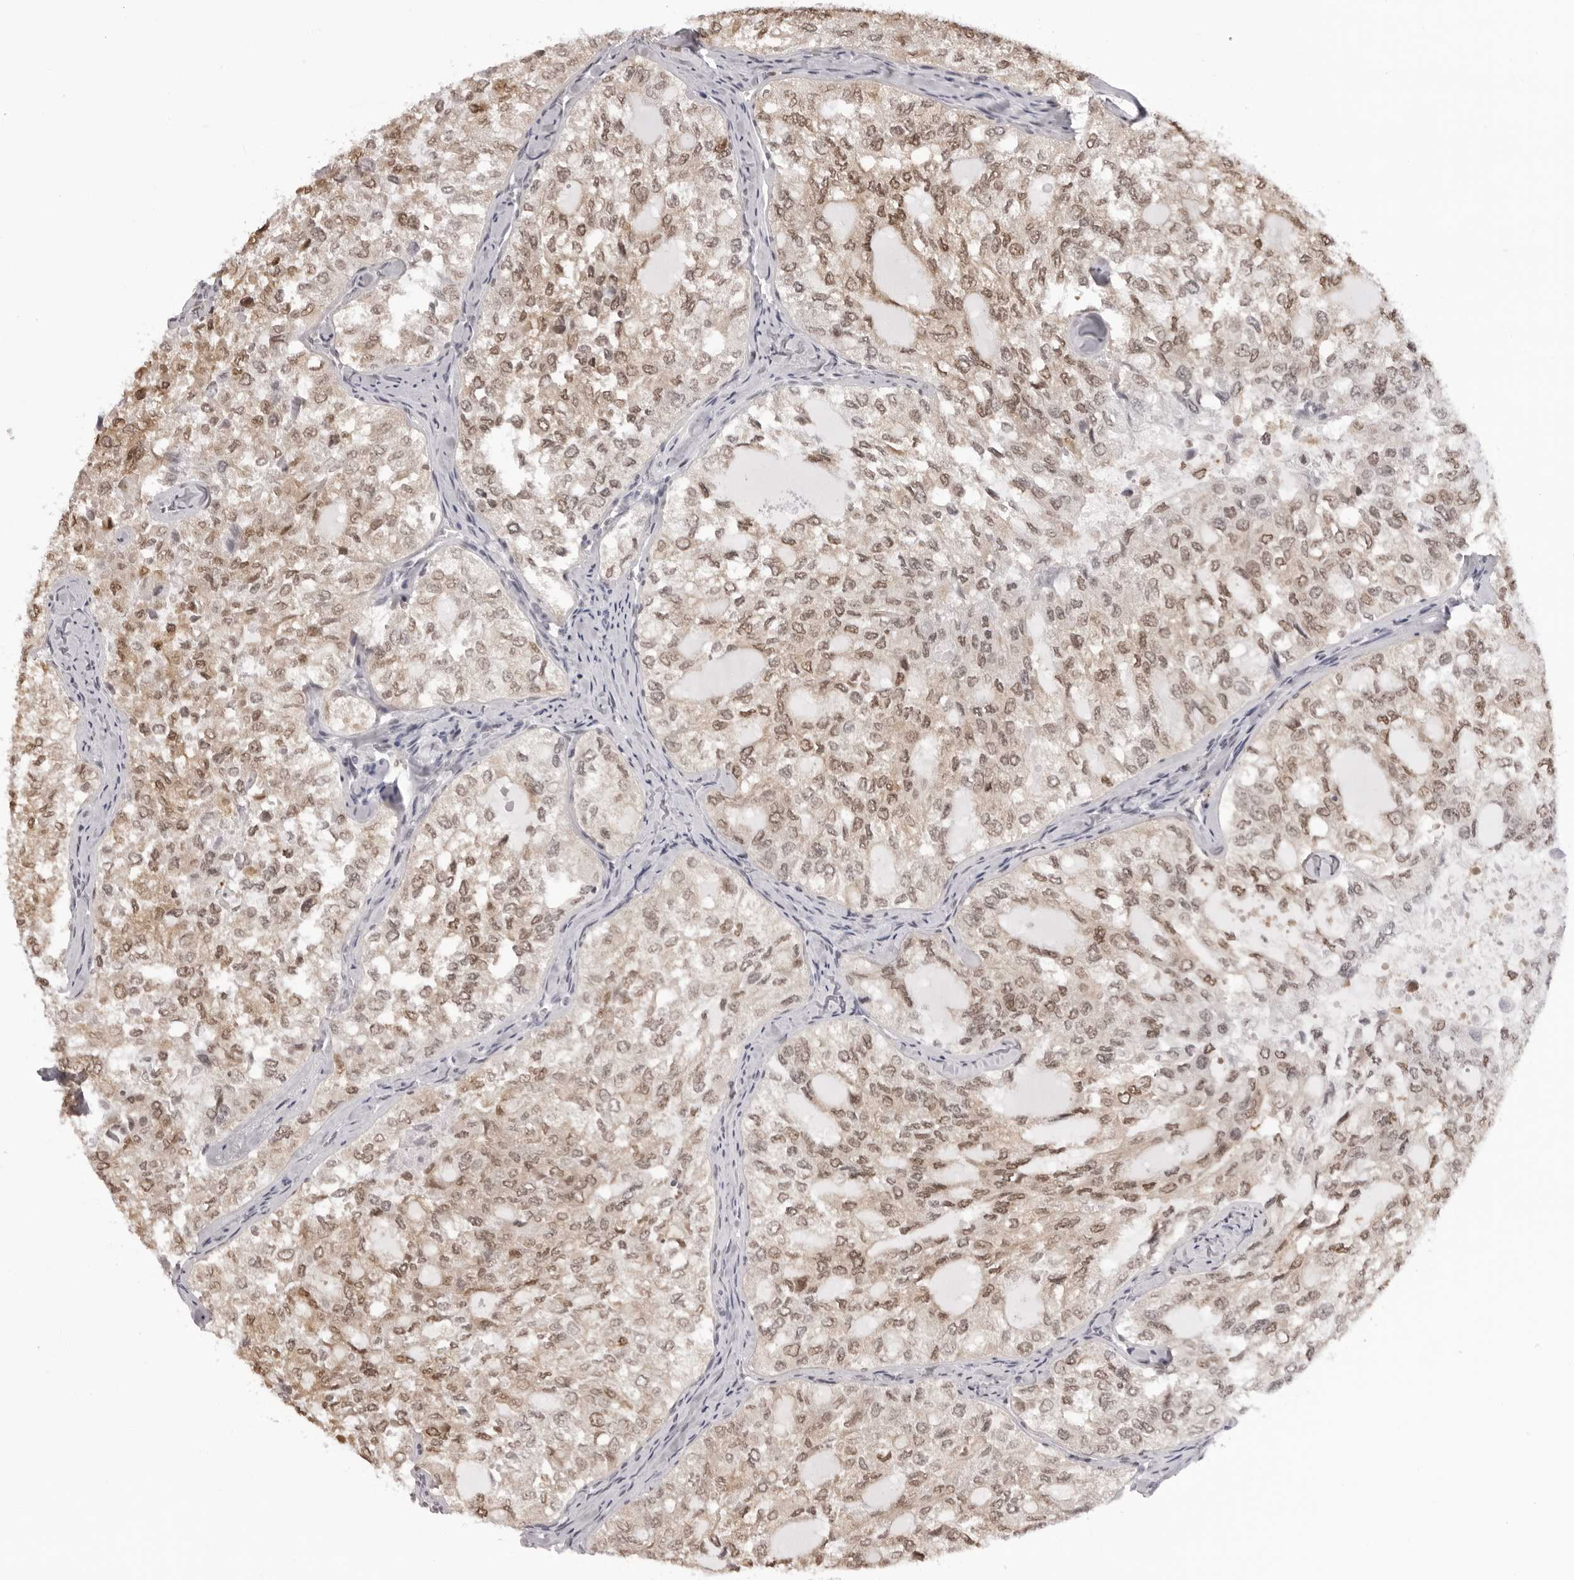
{"staining": {"intensity": "moderate", "quantity": ">75%", "location": "nuclear"}, "tissue": "thyroid cancer", "cell_type": "Tumor cells", "image_type": "cancer", "snomed": [{"axis": "morphology", "description": "Follicular adenoma carcinoma, NOS"}, {"axis": "topography", "description": "Thyroid gland"}], "caption": "A micrograph of thyroid follicular adenoma carcinoma stained for a protein reveals moderate nuclear brown staining in tumor cells.", "gene": "HSPA4", "patient": {"sex": "male", "age": 75}}